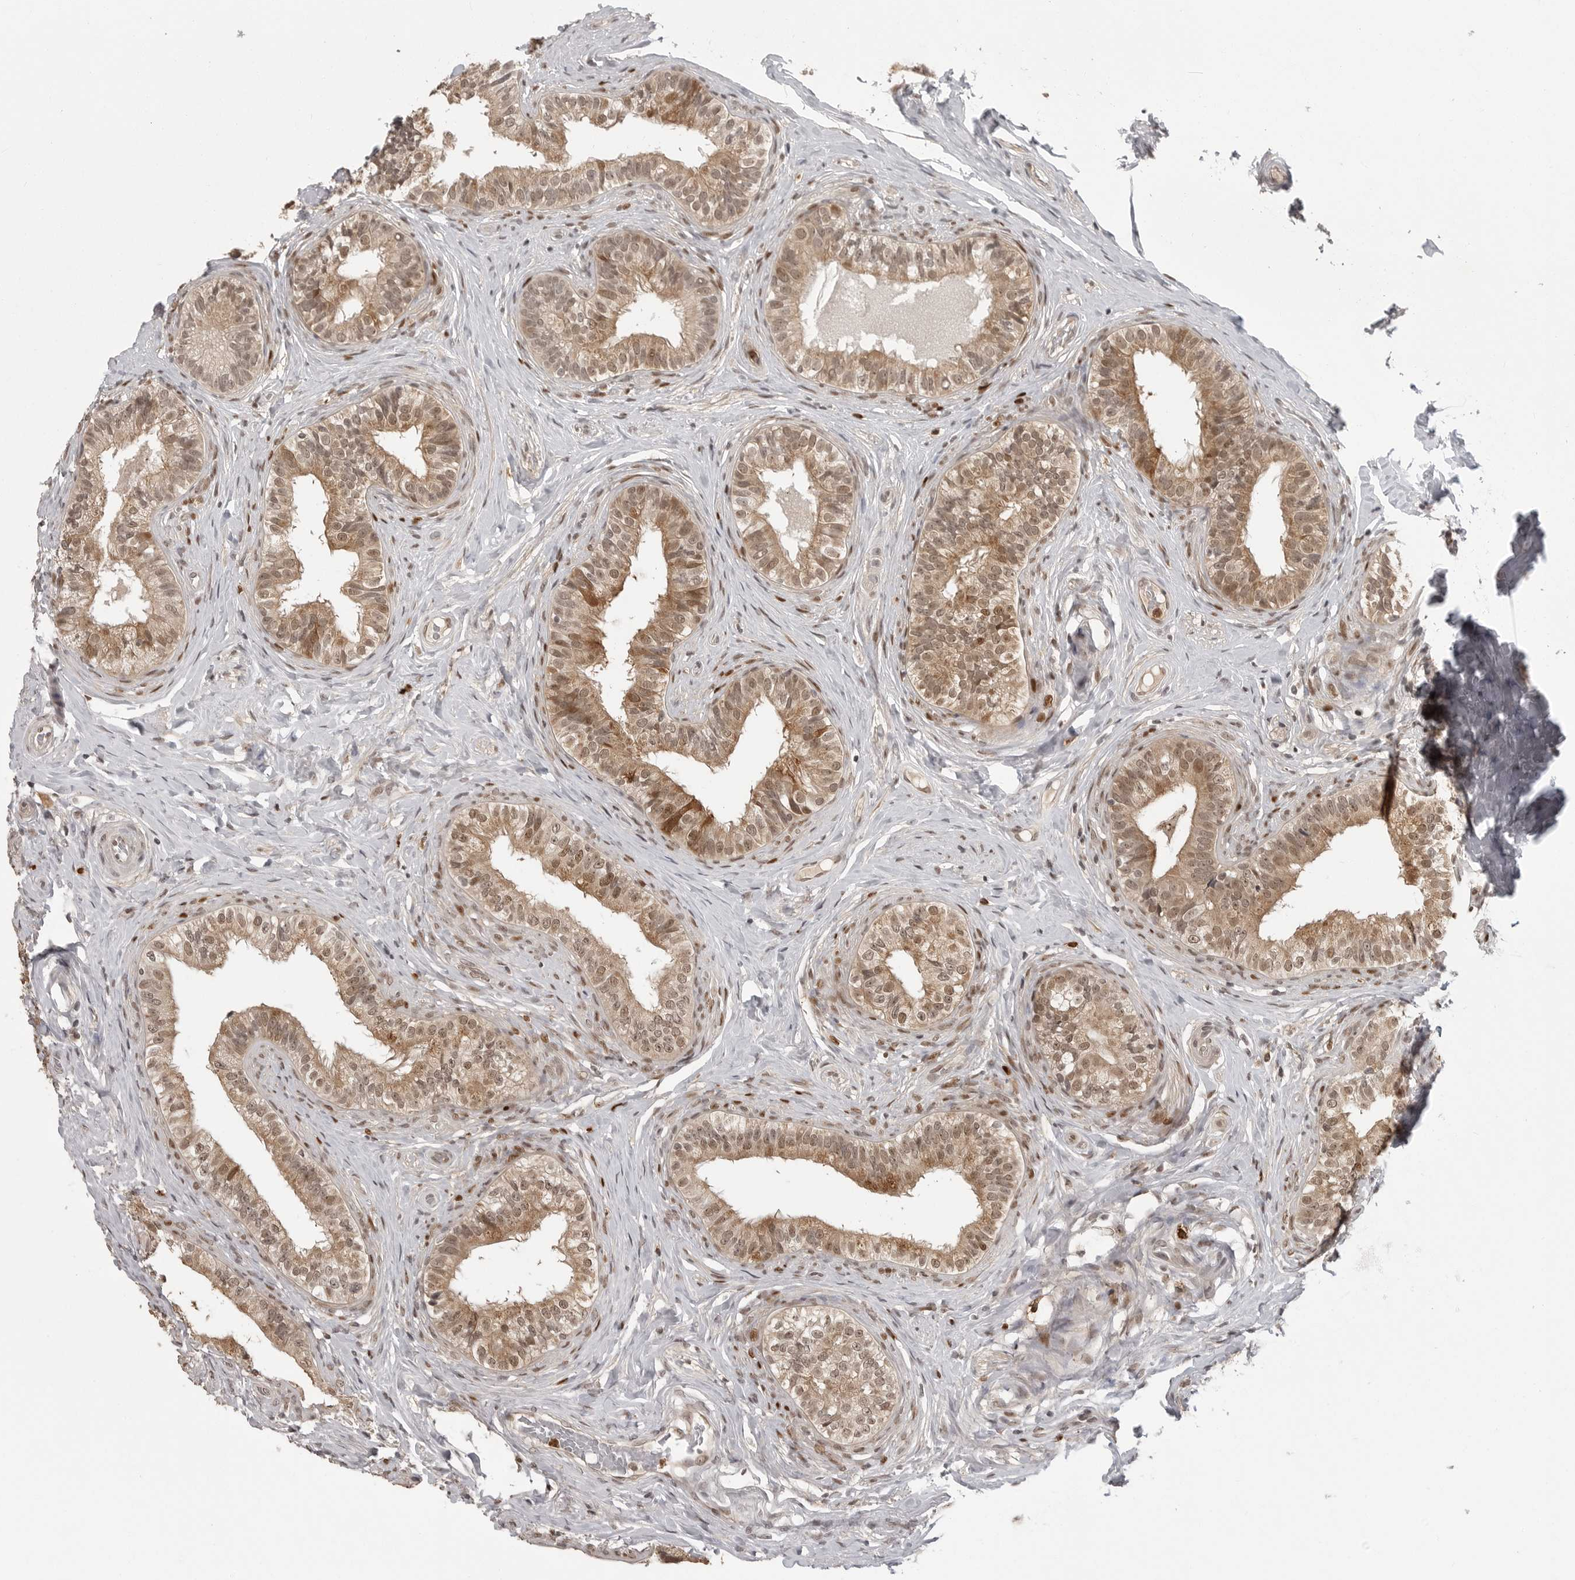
{"staining": {"intensity": "moderate", "quantity": ">75%", "location": "cytoplasmic/membranous,nuclear"}, "tissue": "epididymis", "cell_type": "Glandular cells", "image_type": "normal", "snomed": [{"axis": "morphology", "description": "Normal tissue, NOS"}, {"axis": "topography", "description": "Epididymis"}], "caption": "An IHC photomicrograph of benign tissue is shown. Protein staining in brown highlights moderate cytoplasmic/membranous,nuclear positivity in epididymis within glandular cells. Nuclei are stained in blue.", "gene": "PEG3", "patient": {"sex": "male", "age": 49}}